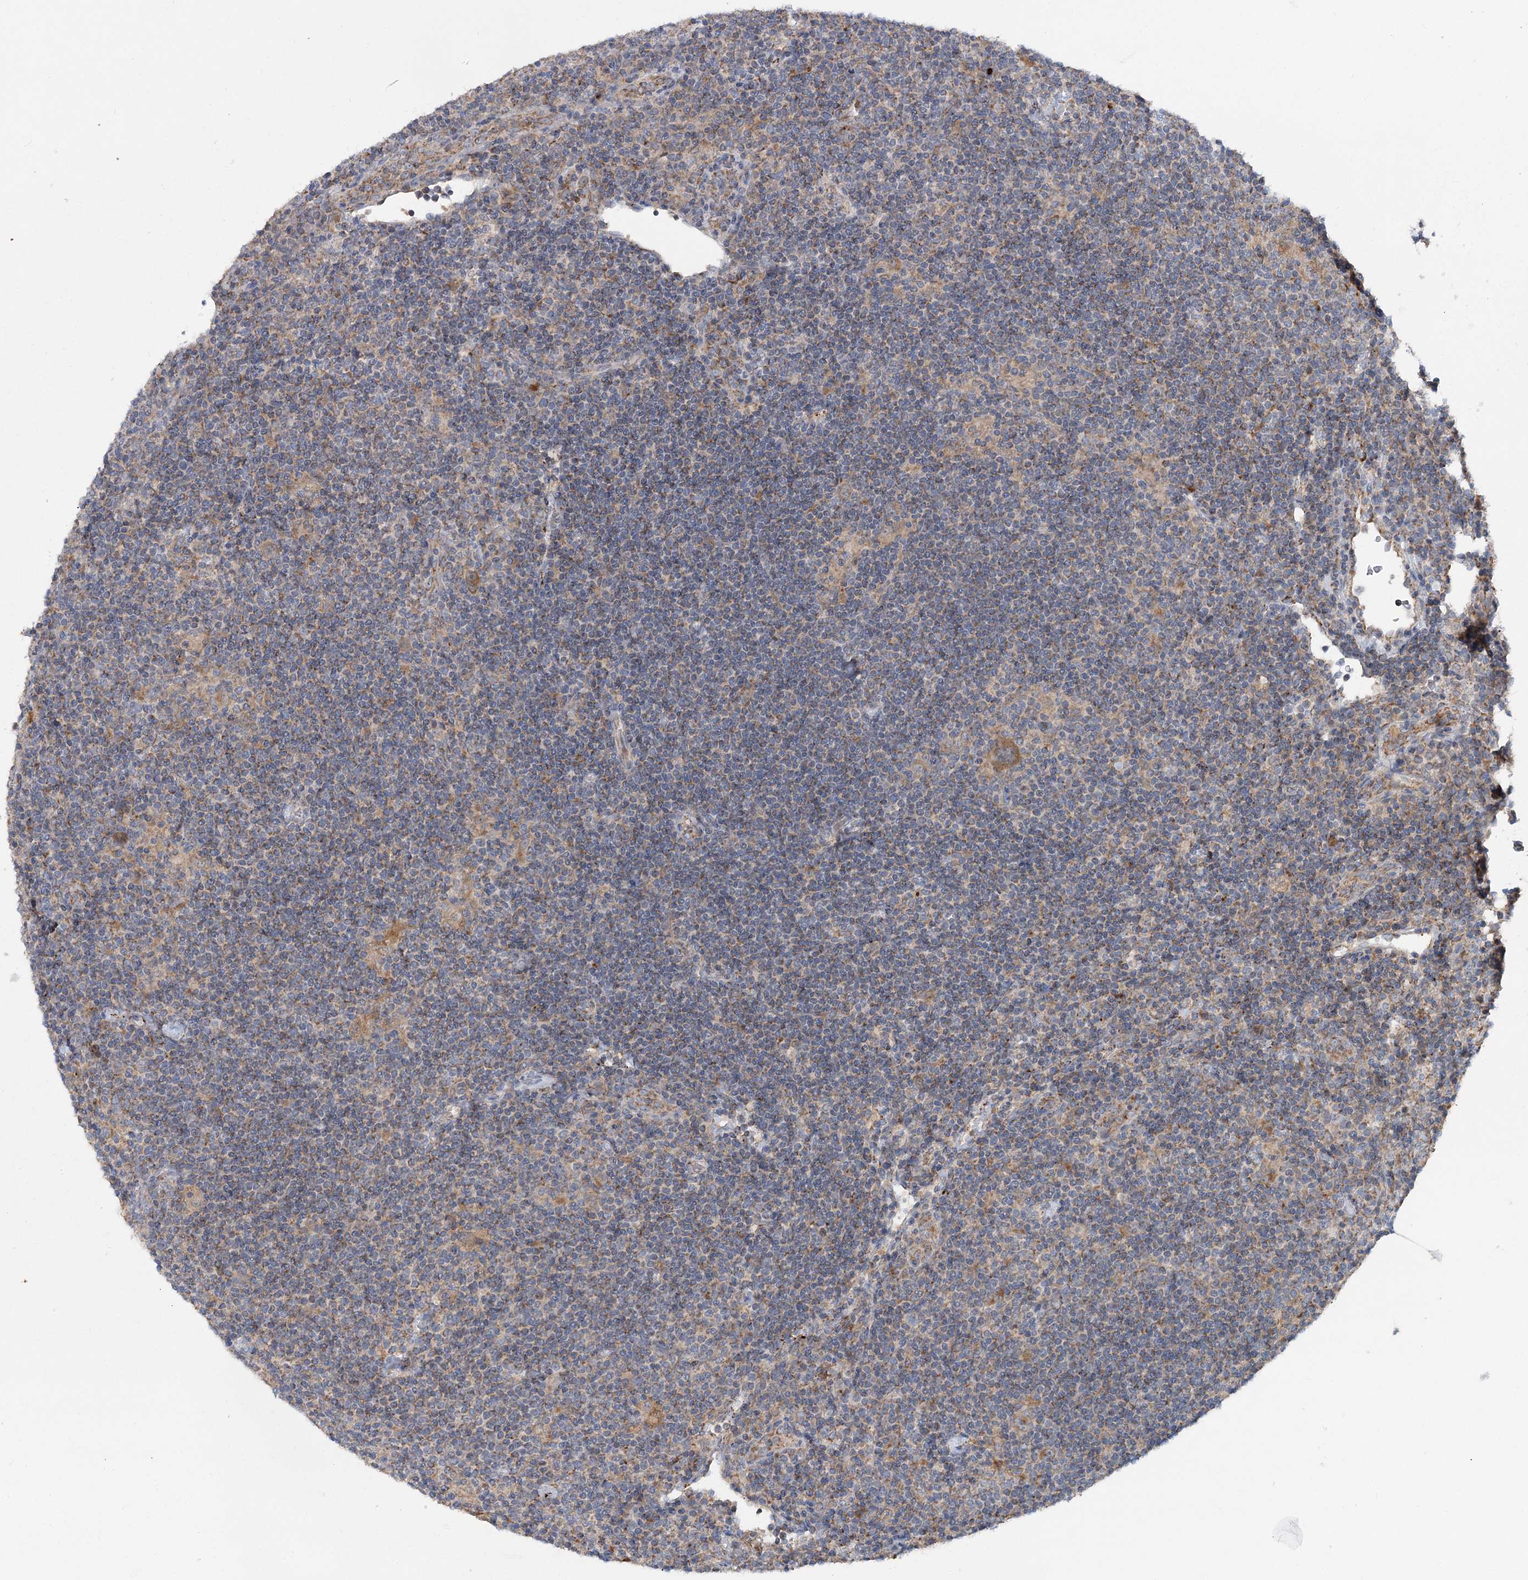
{"staining": {"intensity": "weak", "quantity": "<25%", "location": "cytoplasmic/membranous"}, "tissue": "lymphoma", "cell_type": "Tumor cells", "image_type": "cancer", "snomed": [{"axis": "morphology", "description": "Hodgkin's disease, NOS"}, {"axis": "topography", "description": "Lymph node"}], "caption": "Immunohistochemistry histopathology image of neoplastic tissue: Hodgkin's disease stained with DAB reveals no significant protein expression in tumor cells. (DAB (3,3'-diaminobenzidine) IHC, high magnification).", "gene": "PYROXD2", "patient": {"sex": "female", "age": 57}}